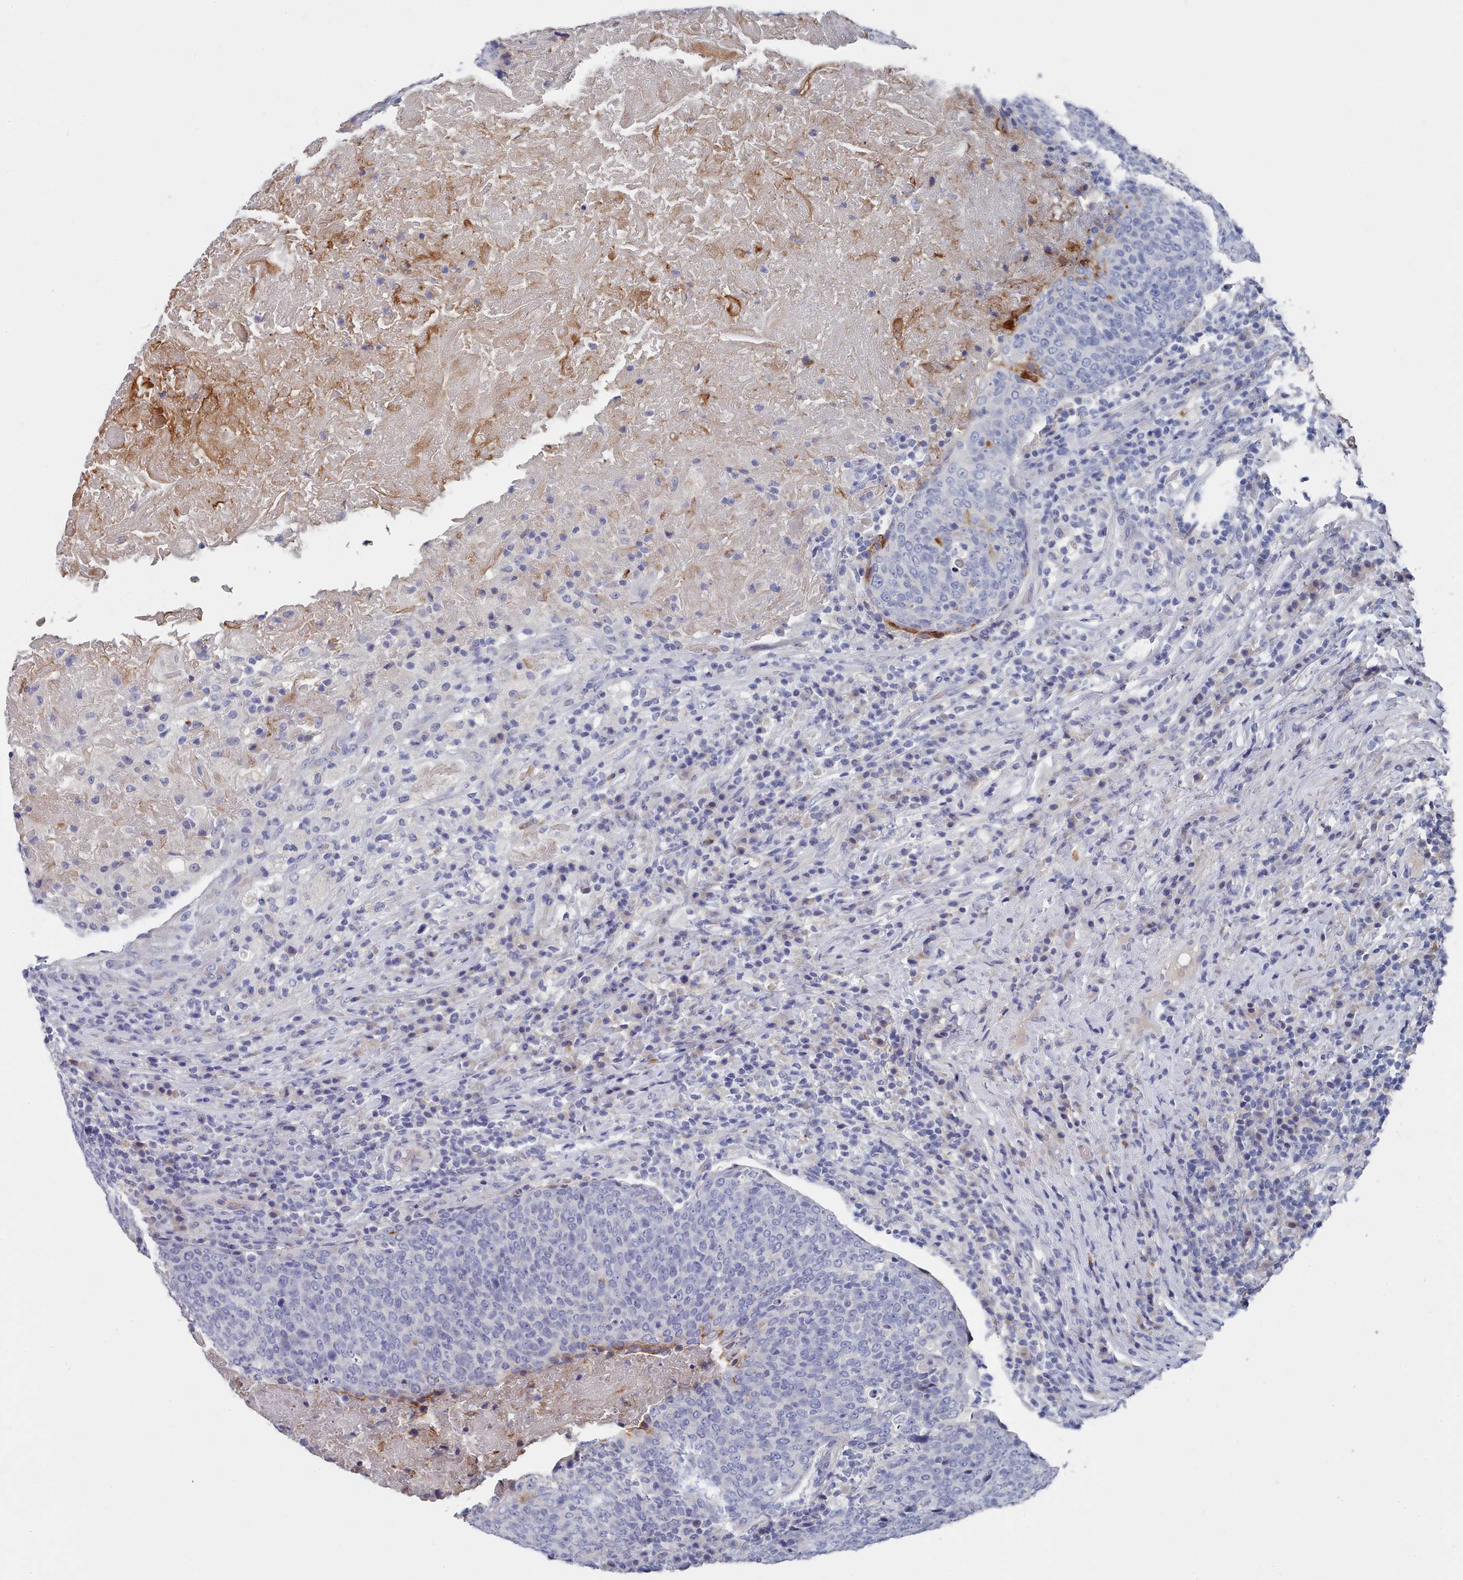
{"staining": {"intensity": "negative", "quantity": "none", "location": "none"}, "tissue": "head and neck cancer", "cell_type": "Tumor cells", "image_type": "cancer", "snomed": [{"axis": "morphology", "description": "Squamous cell carcinoma, NOS"}, {"axis": "morphology", "description": "Squamous cell carcinoma, metastatic, NOS"}, {"axis": "topography", "description": "Lymph node"}, {"axis": "topography", "description": "Head-Neck"}], "caption": "Immunohistochemistry (IHC) micrograph of human head and neck metastatic squamous cell carcinoma stained for a protein (brown), which exhibits no expression in tumor cells.", "gene": "ACAD11", "patient": {"sex": "male", "age": 62}}